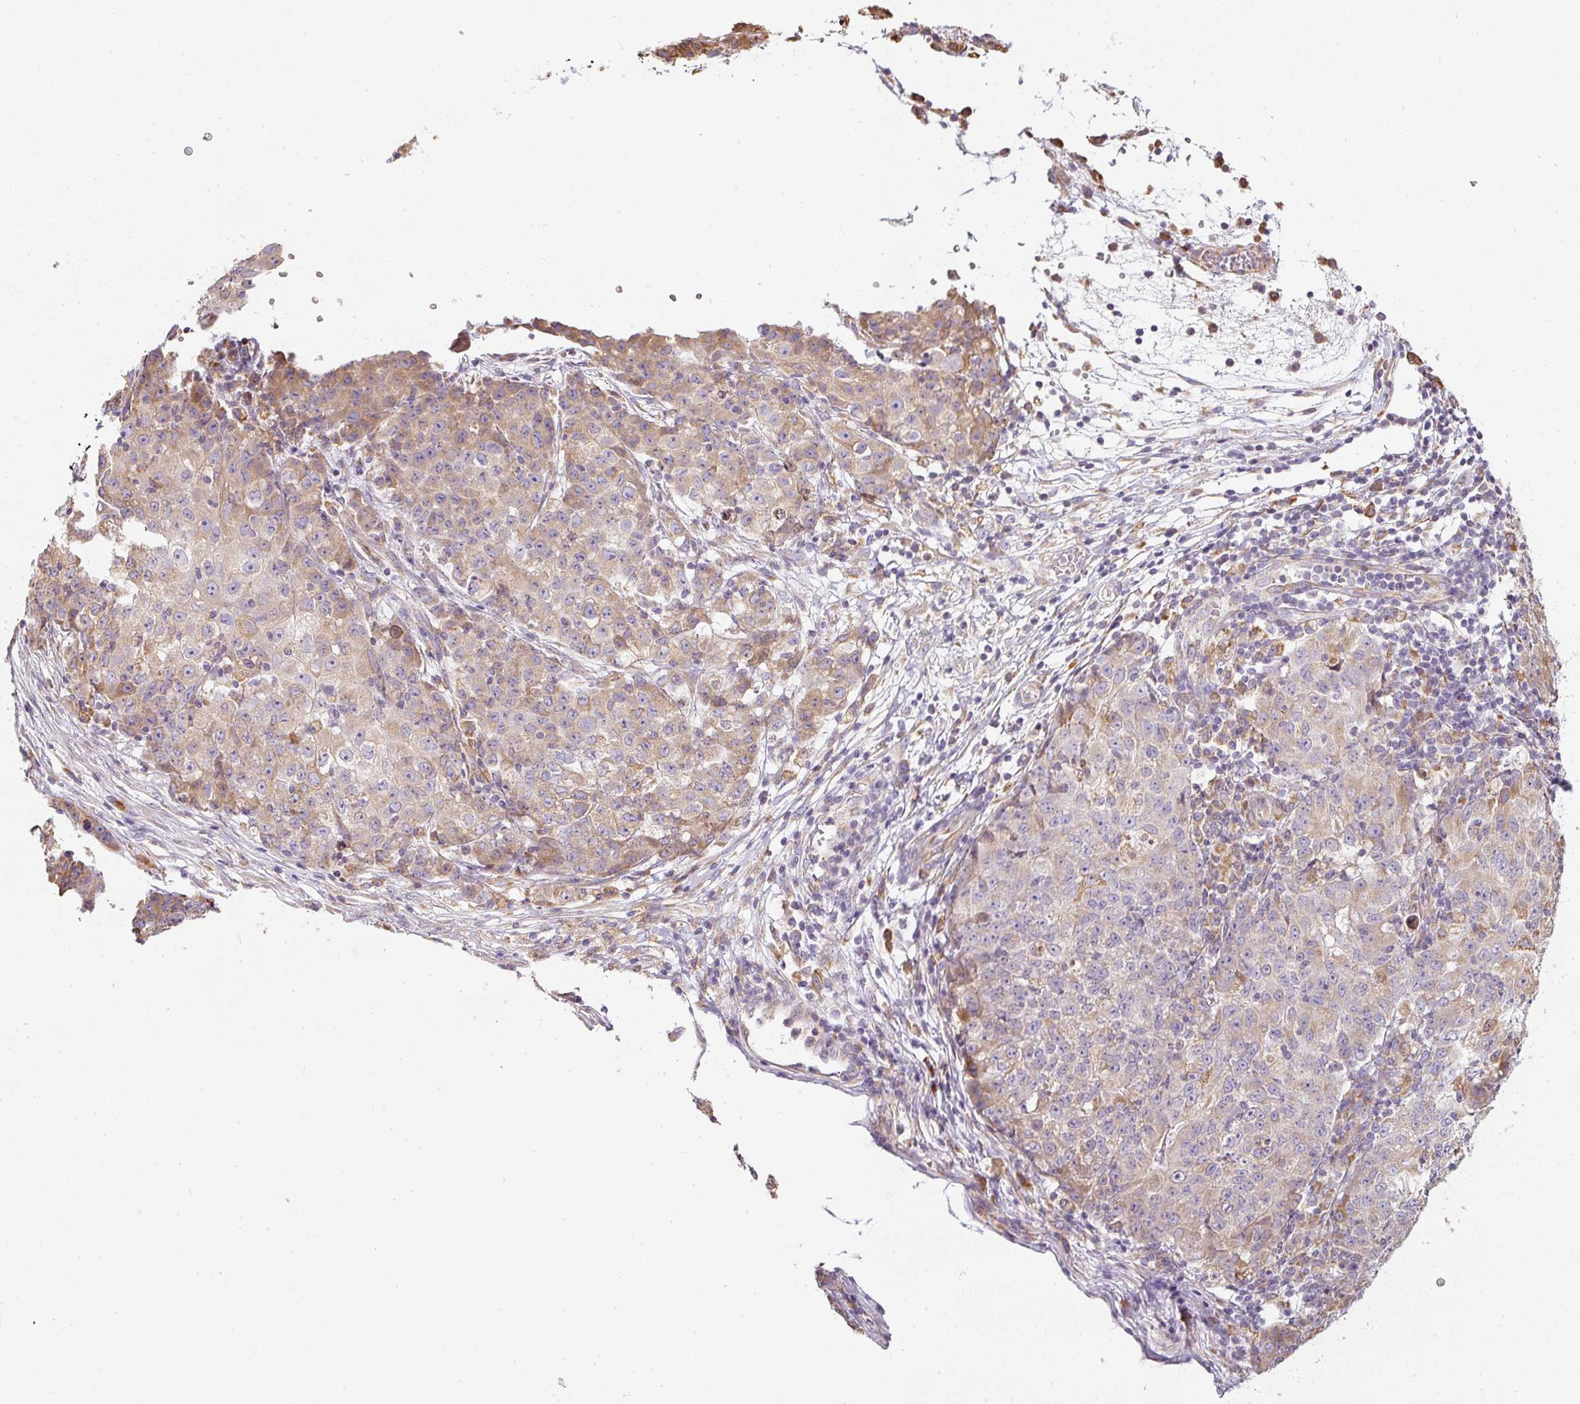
{"staining": {"intensity": "moderate", "quantity": ">75%", "location": "cytoplasmic/membranous"}, "tissue": "ovarian cancer", "cell_type": "Tumor cells", "image_type": "cancer", "snomed": [{"axis": "morphology", "description": "Carcinoma, endometroid"}, {"axis": "topography", "description": "Ovary"}], "caption": "High-magnification brightfield microscopy of ovarian endometroid carcinoma stained with DAB (3,3'-diaminobenzidine) (brown) and counterstained with hematoxylin (blue). tumor cells exhibit moderate cytoplasmic/membranous staining is present in approximately>75% of cells.", "gene": "MORN4", "patient": {"sex": "female", "age": 42}}